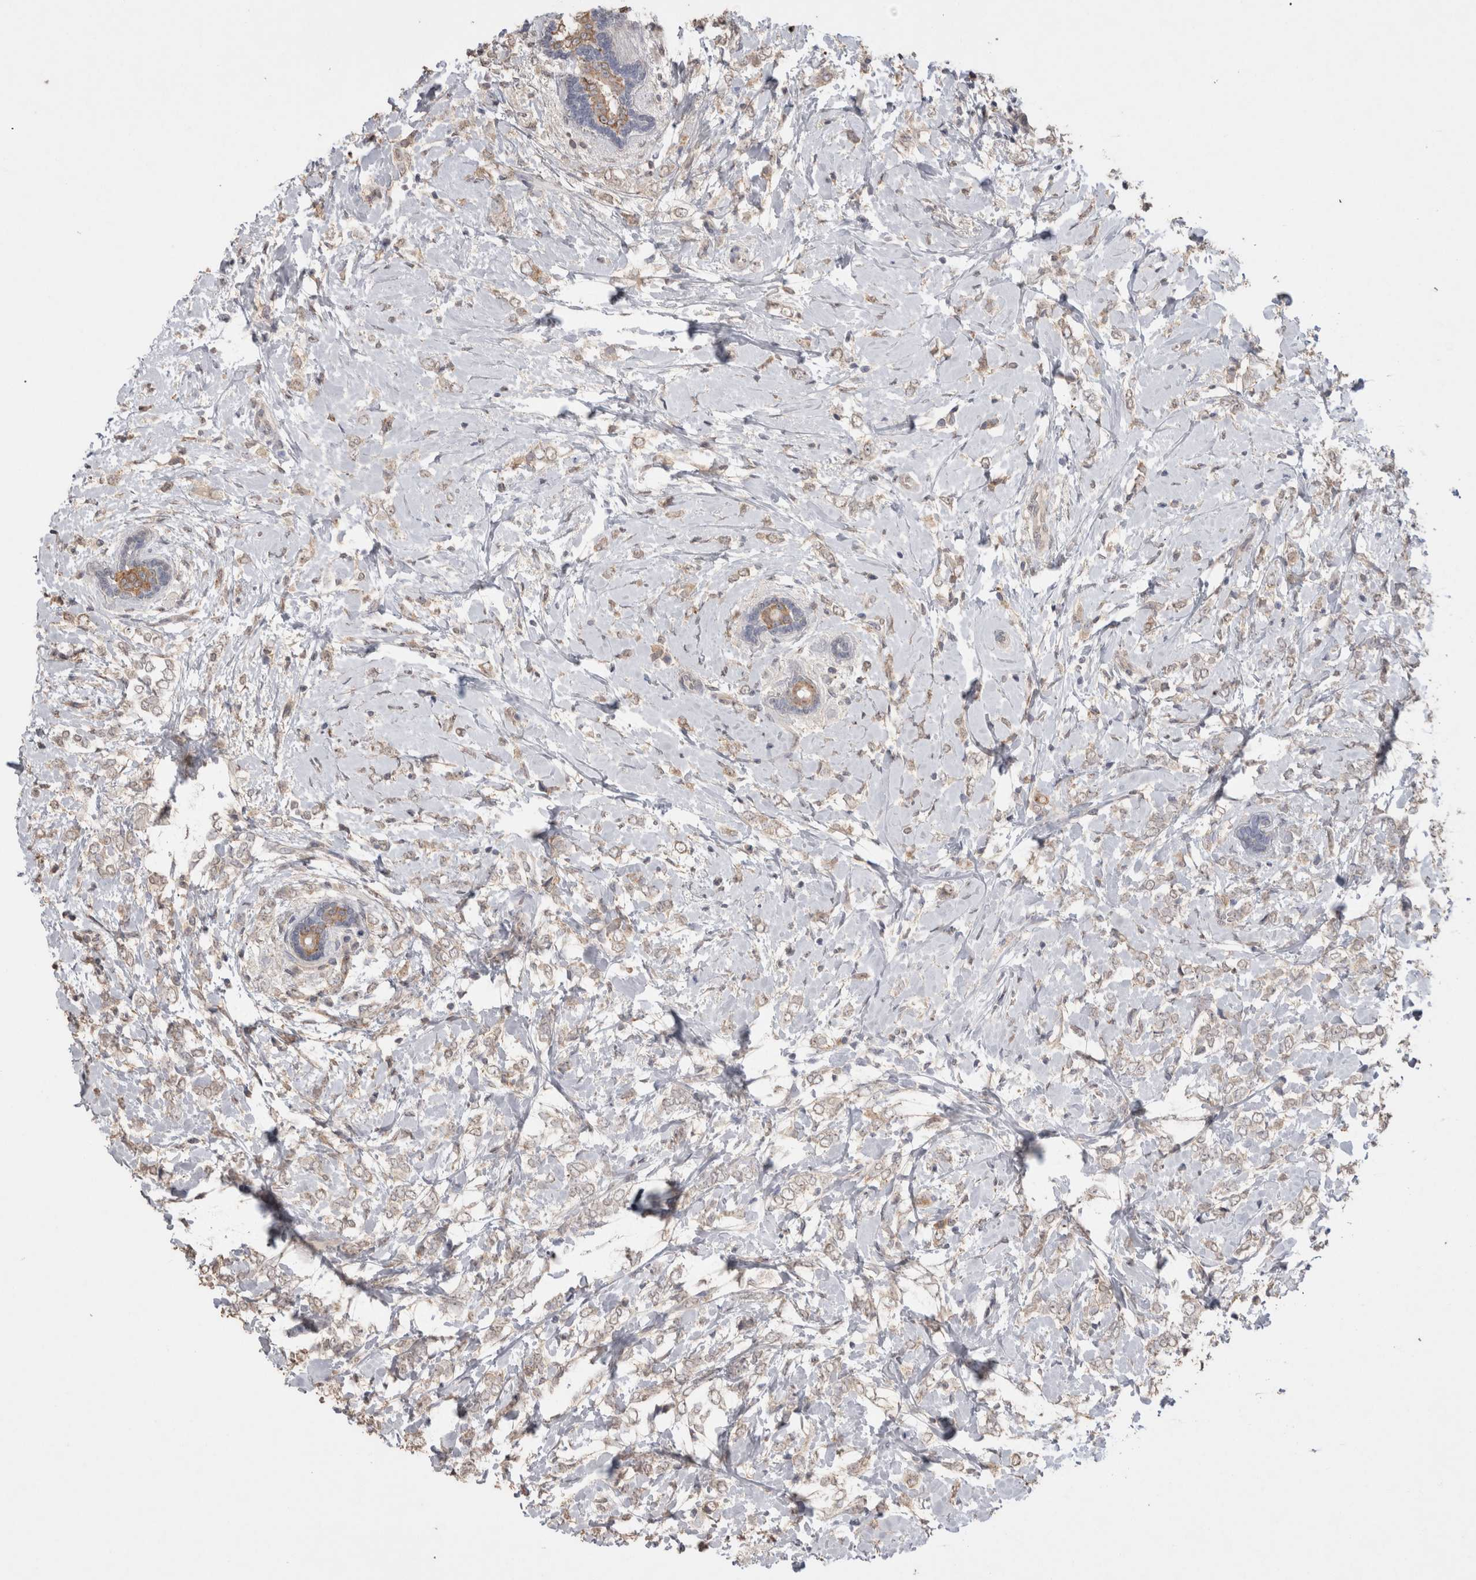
{"staining": {"intensity": "weak", "quantity": "<25%", "location": "cytoplasmic/membranous"}, "tissue": "breast cancer", "cell_type": "Tumor cells", "image_type": "cancer", "snomed": [{"axis": "morphology", "description": "Normal tissue, NOS"}, {"axis": "morphology", "description": "Lobular carcinoma"}, {"axis": "topography", "description": "Breast"}], "caption": "There is no significant staining in tumor cells of lobular carcinoma (breast).", "gene": "NAALADL2", "patient": {"sex": "female", "age": 47}}